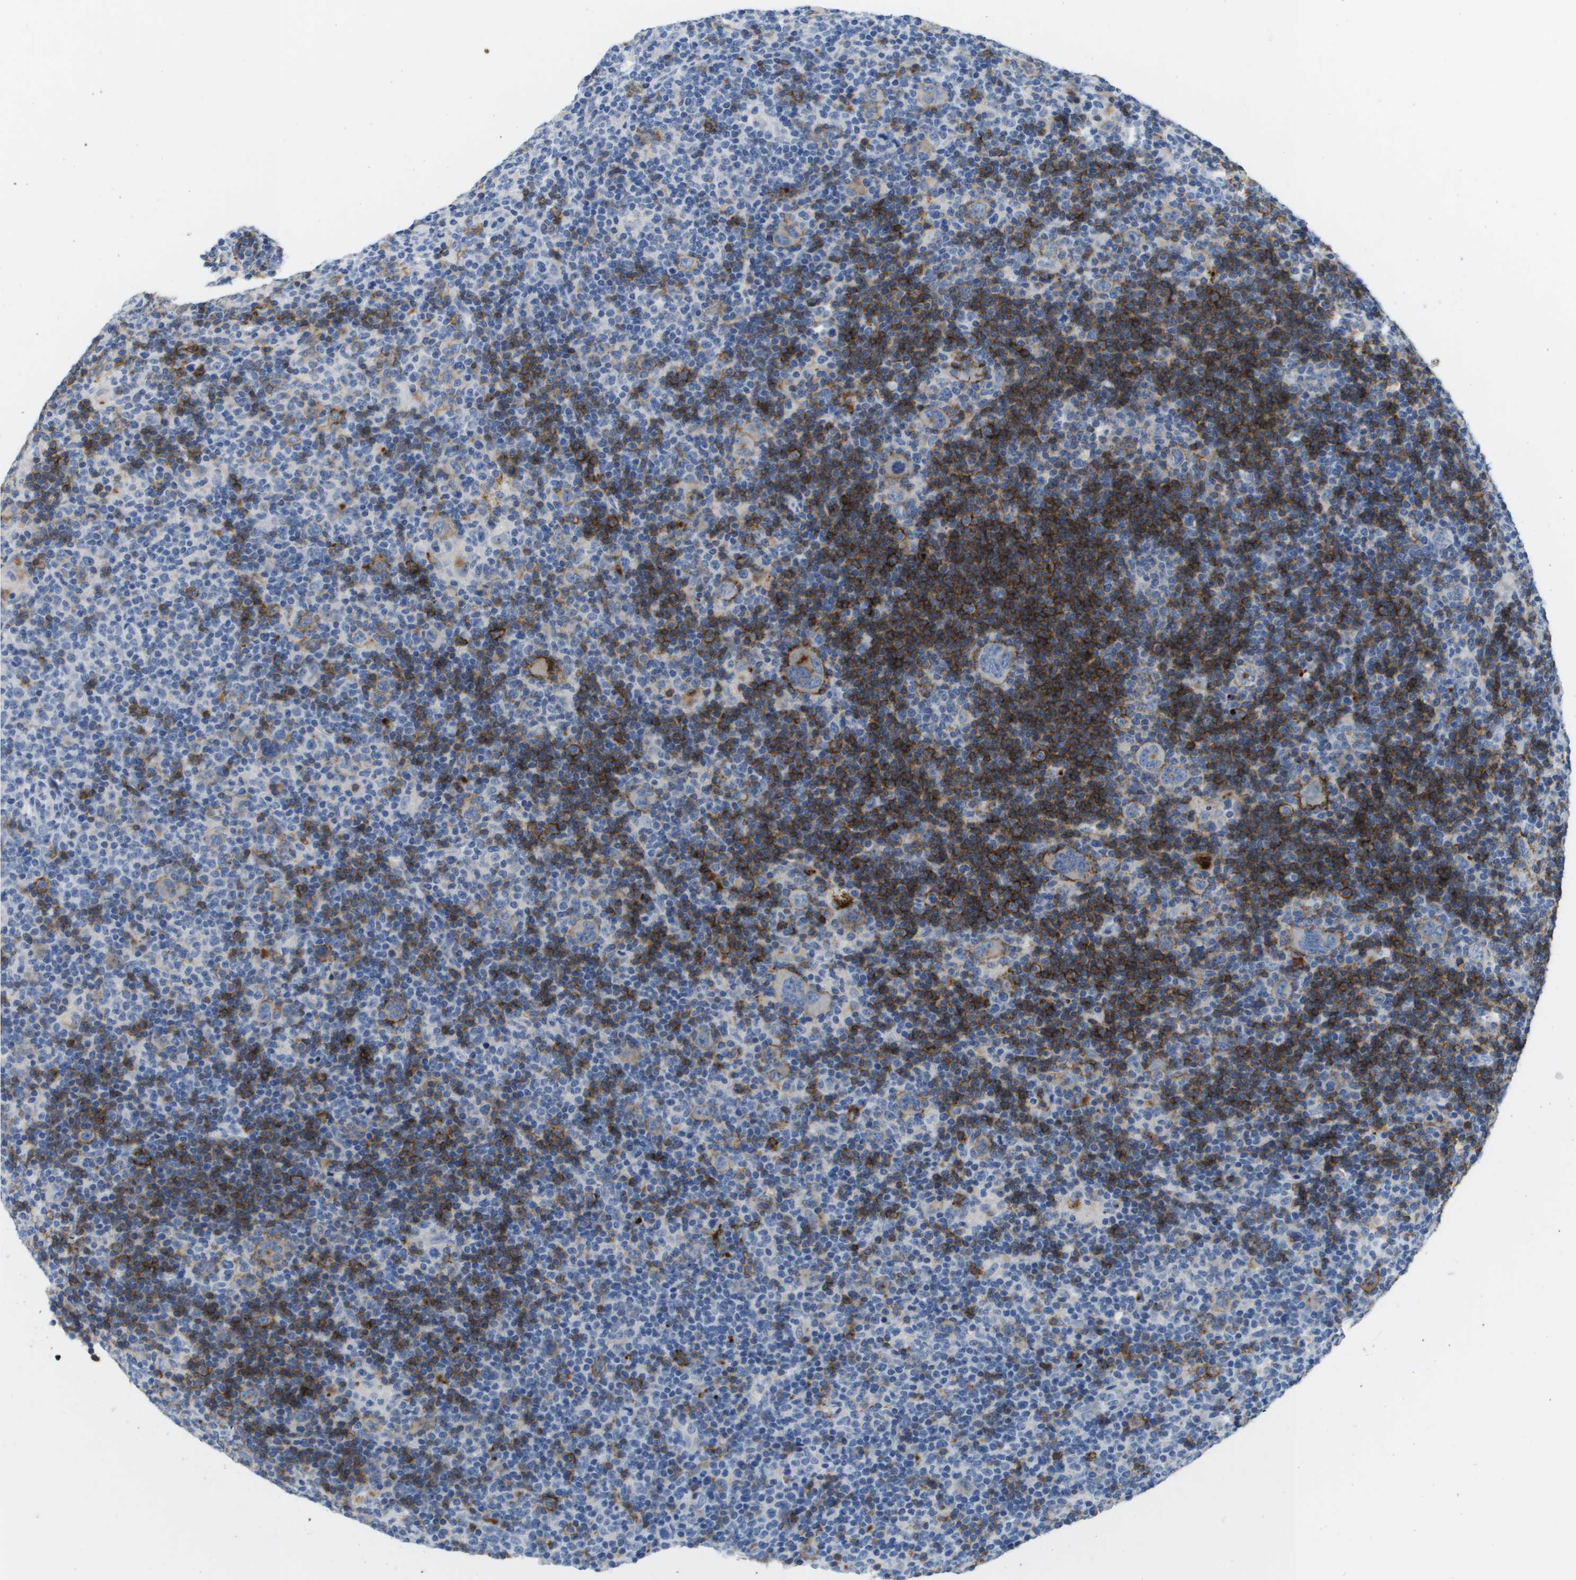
{"staining": {"intensity": "weak", "quantity": "<25%", "location": "cytoplasmic/membranous"}, "tissue": "lymphoma", "cell_type": "Tumor cells", "image_type": "cancer", "snomed": [{"axis": "morphology", "description": "Hodgkin's disease, NOS"}, {"axis": "topography", "description": "Lymph node"}], "caption": "This is a photomicrograph of IHC staining of Hodgkin's disease, which shows no staining in tumor cells. (Stains: DAB (3,3'-diaminobenzidine) immunohistochemistry (IHC) with hematoxylin counter stain, Microscopy: brightfield microscopy at high magnification).", "gene": "MS4A1", "patient": {"sex": "female", "age": 57}}